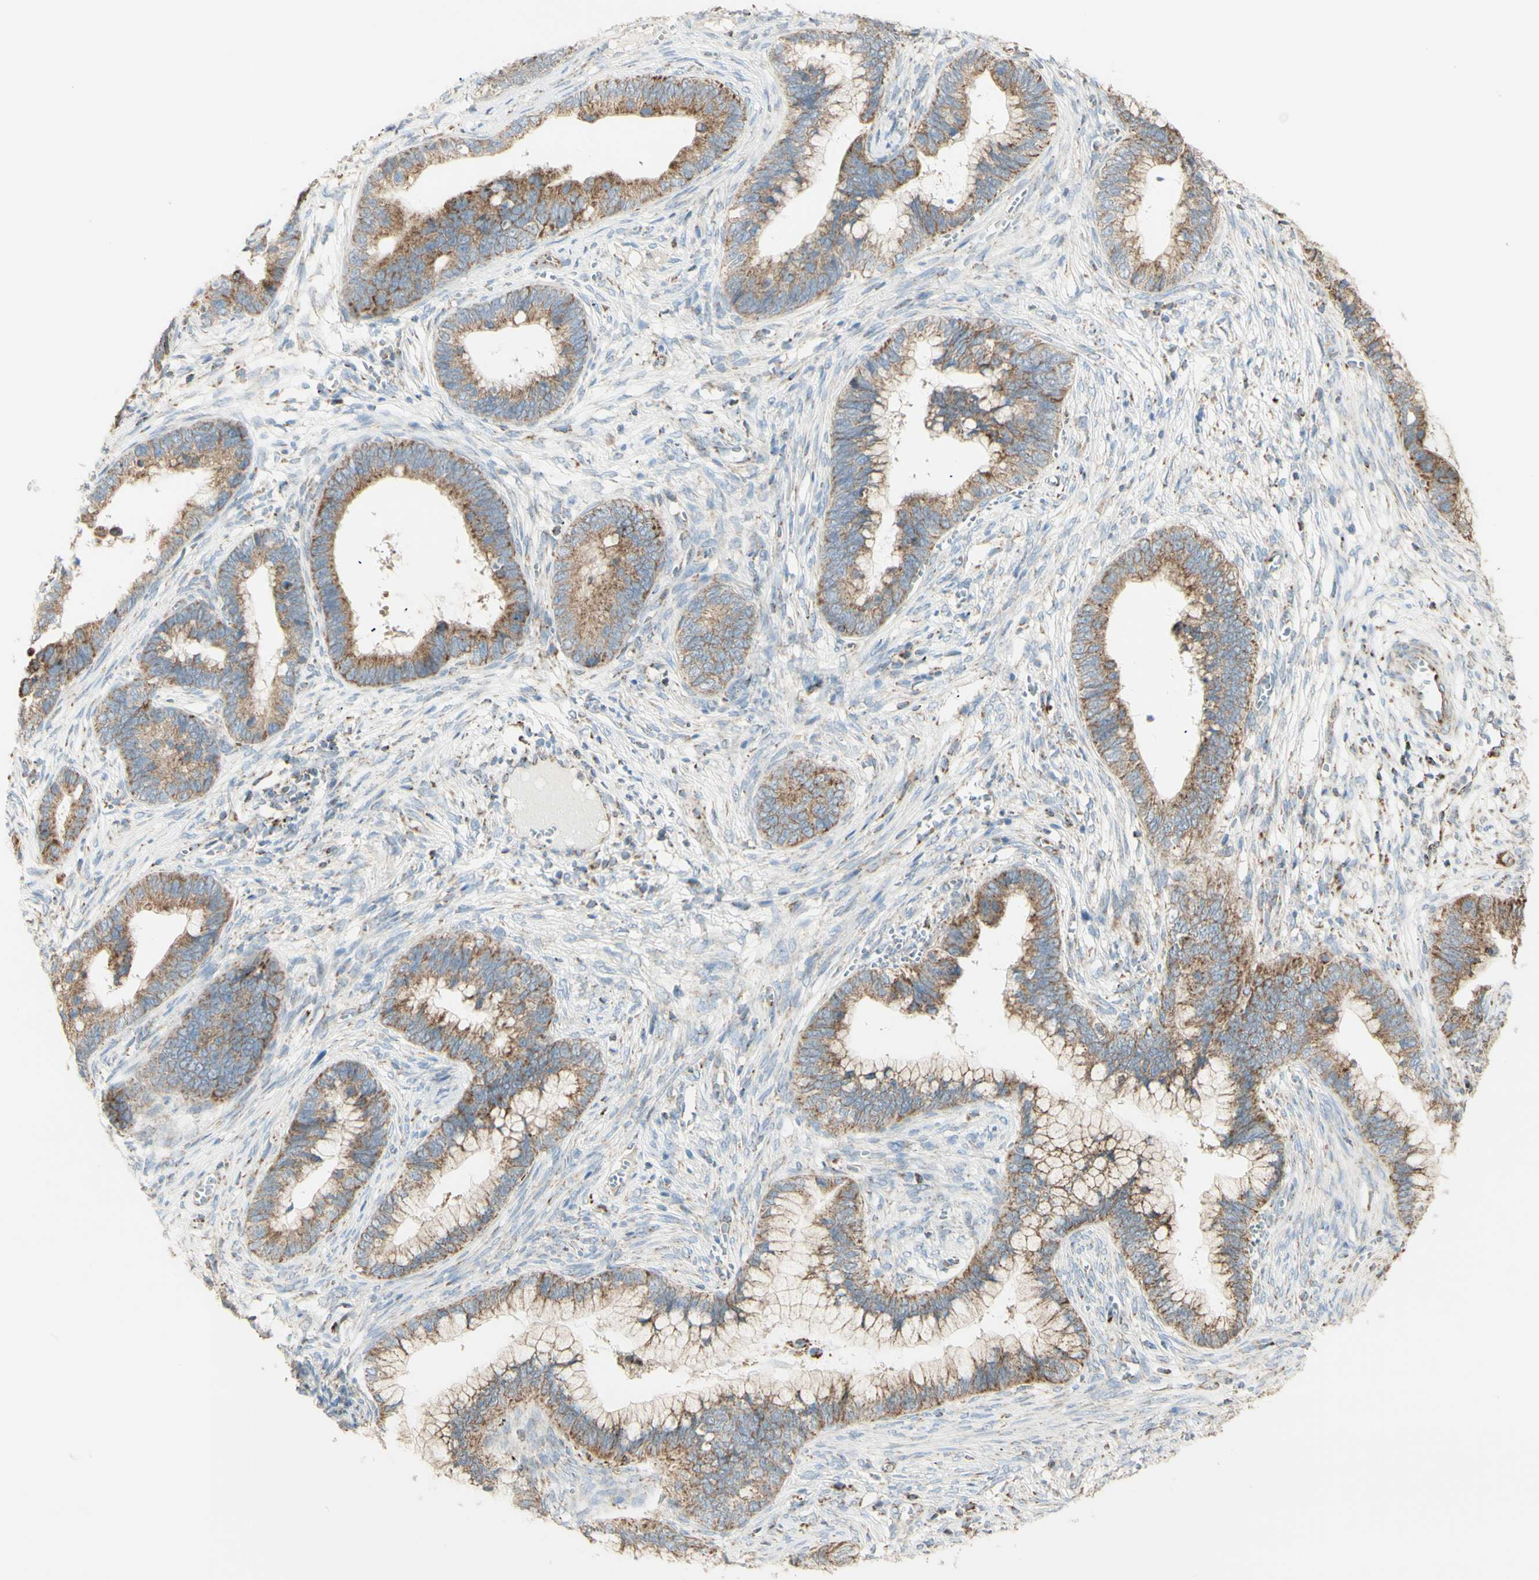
{"staining": {"intensity": "weak", "quantity": ">75%", "location": "cytoplasmic/membranous"}, "tissue": "cervical cancer", "cell_type": "Tumor cells", "image_type": "cancer", "snomed": [{"axis": "morphology", "description": "Adenocarcinoma, NOS"}, {"axis": "topography", "description": "Cervix"}], "caption": "Protein staining shows weak cytoplasmic/membranous expression in about >75% of tumor cells in cervical cancer (adenocarcinoma). (IHC, brightfield microscopy, high magnification).", "gene": "LETM1", "patient": {"sex": "female", "age": 44}}